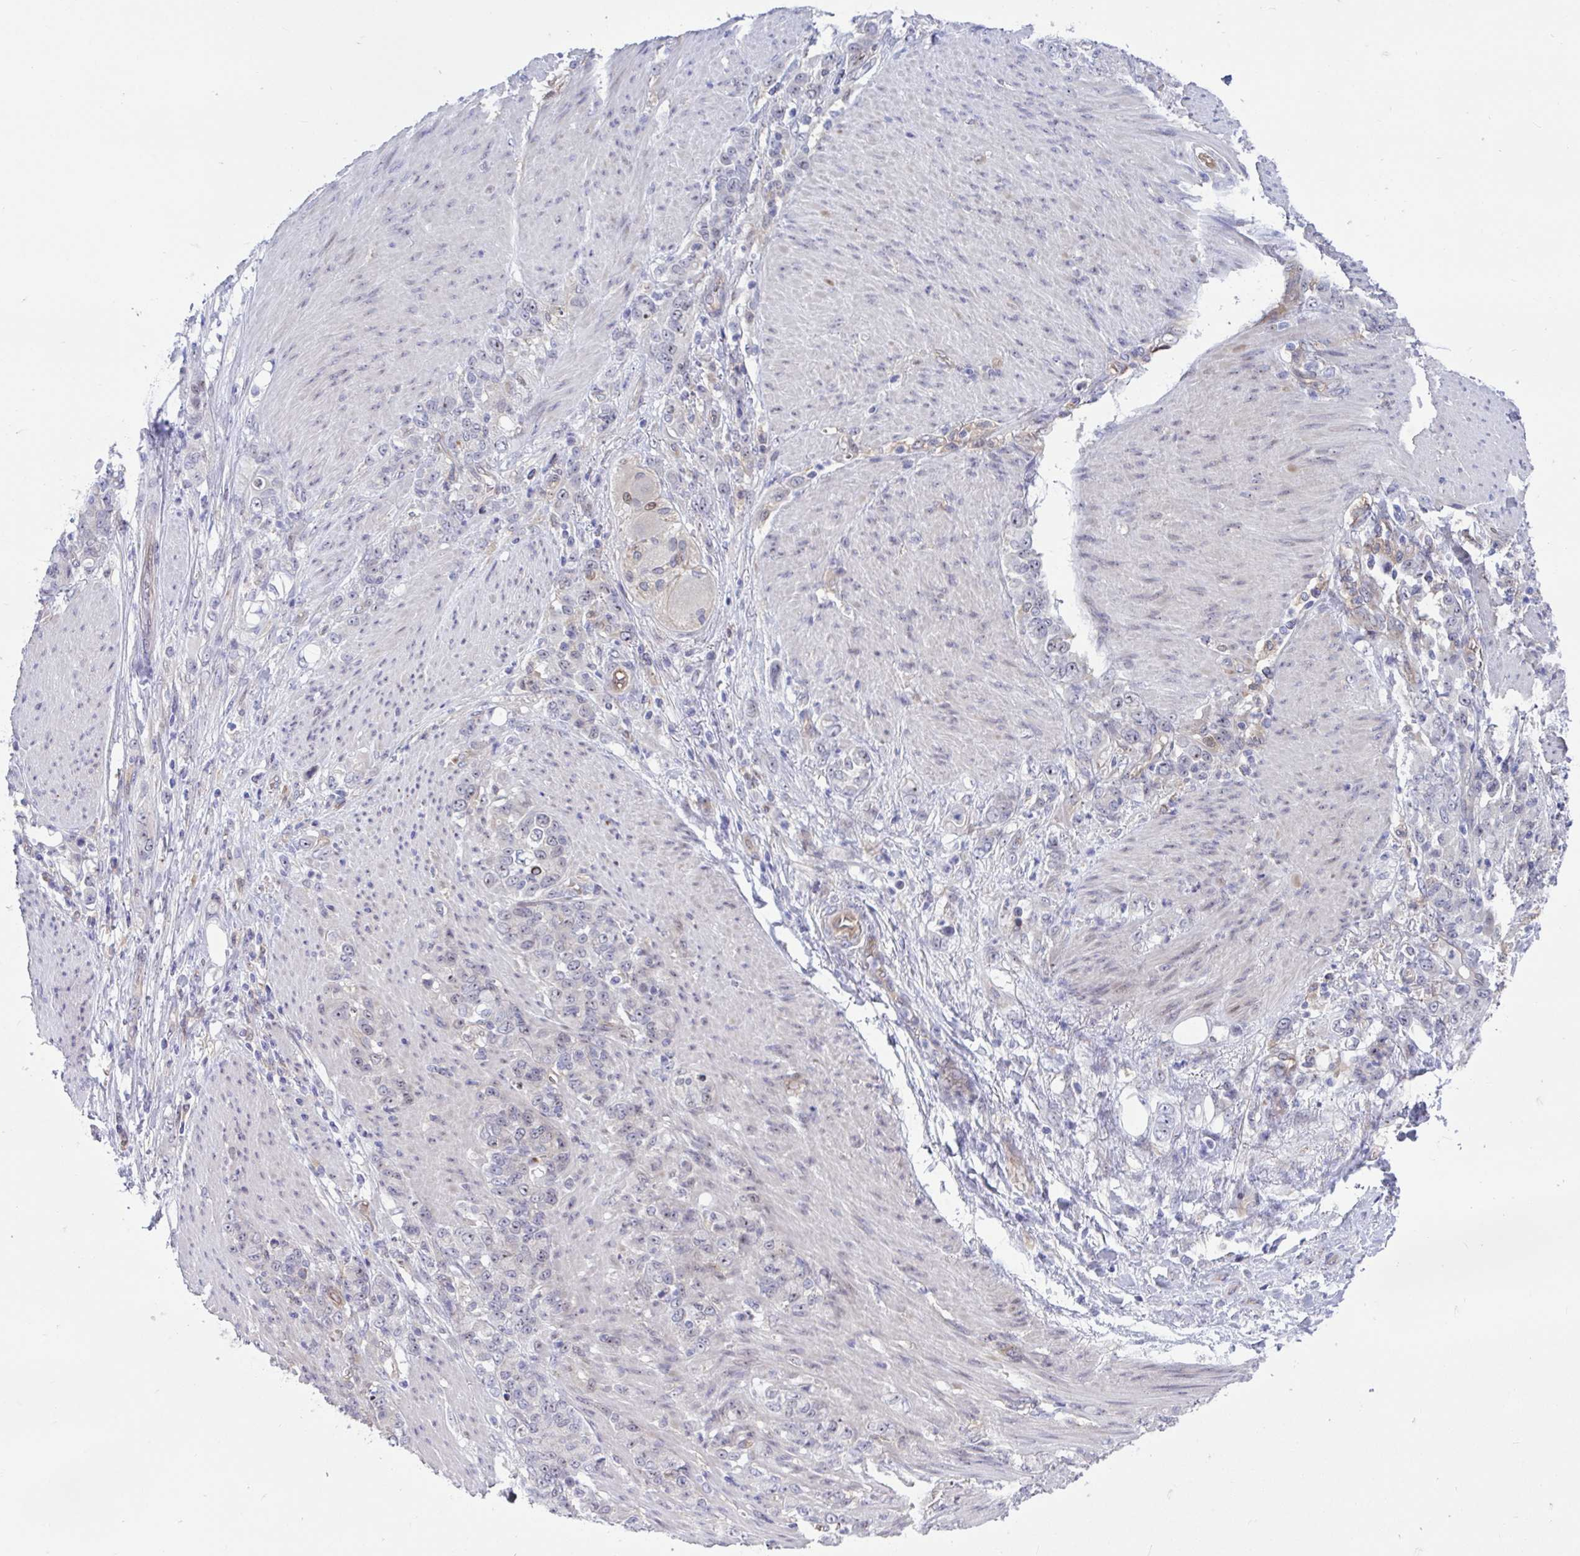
{"staining": {"intensity": "weak", "quantity": "<25%", "location": "nuclear"}, "tissue": "stomach cancer", "cell_type": "Tumor cells", "image_type": "cancer", "snomed": [{"axis": "morphology", "description": "Adenocarcinoma, NOS"}, {"axis": "topography", "description": "Stomach"}], "caption": "Protein analysis of stomach cancer displays no significant staining in tumor cells.", "gene": "CENPQ", "patient": {"sex": "female", "age": 79}}